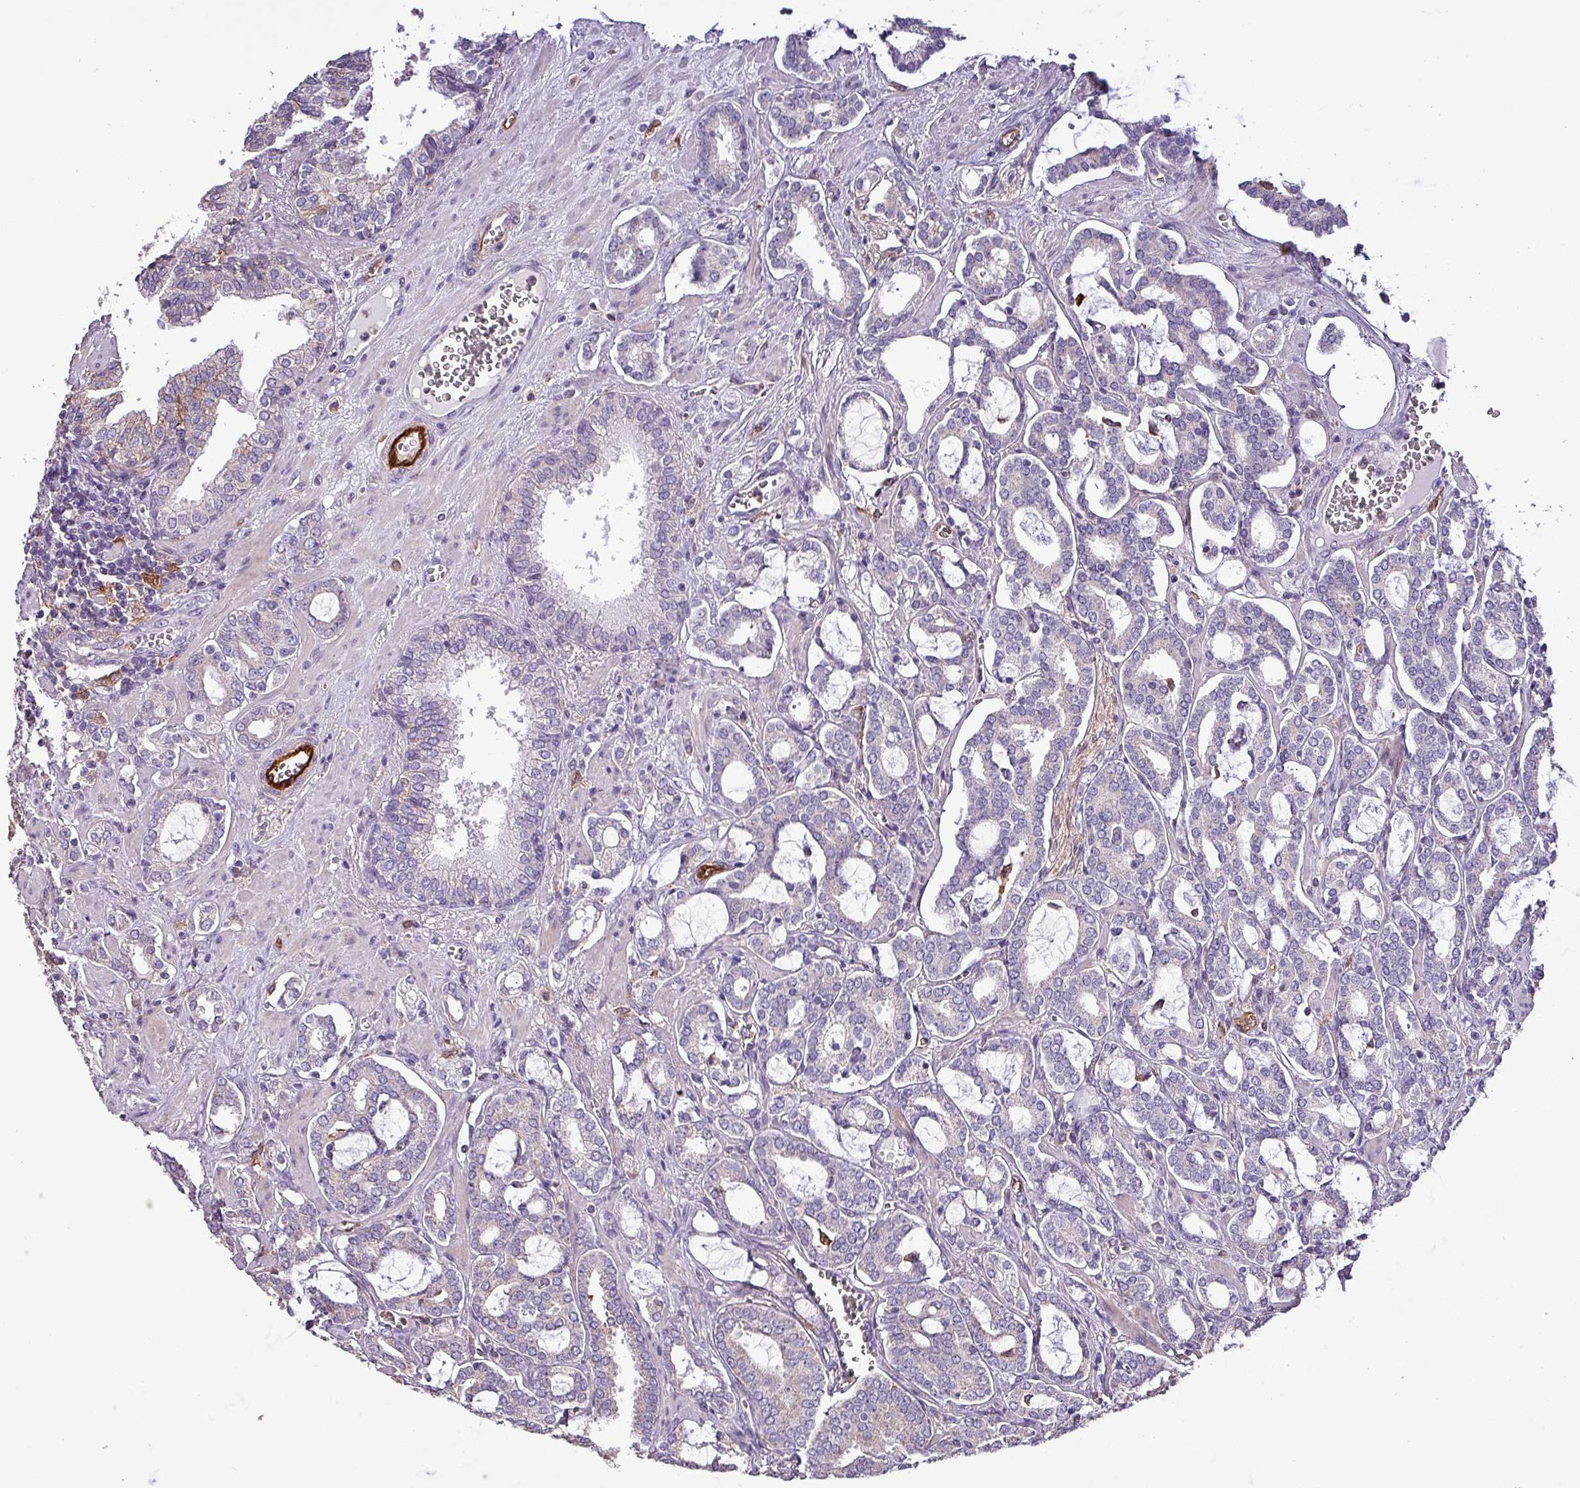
{"staining": {"intensity": "negative", "quantity": "none", "location": "none"}, "tissue": "prostate cancer", "cell_type": "Tumor cells", "image_type": "cancer", "snomed": [{"axis": "morphology", "description": "Adenocarcinoma, High grade"}, {"axis": "topography", "description": "Prostate and seminal vesicle, NOS"}], "caption": "Tumor cells show no significant protein staining in prostate cancer (high-grade adenocarcinoma).", "gene": "SCIN", "patient": {"sex": "male", "age": 67}}